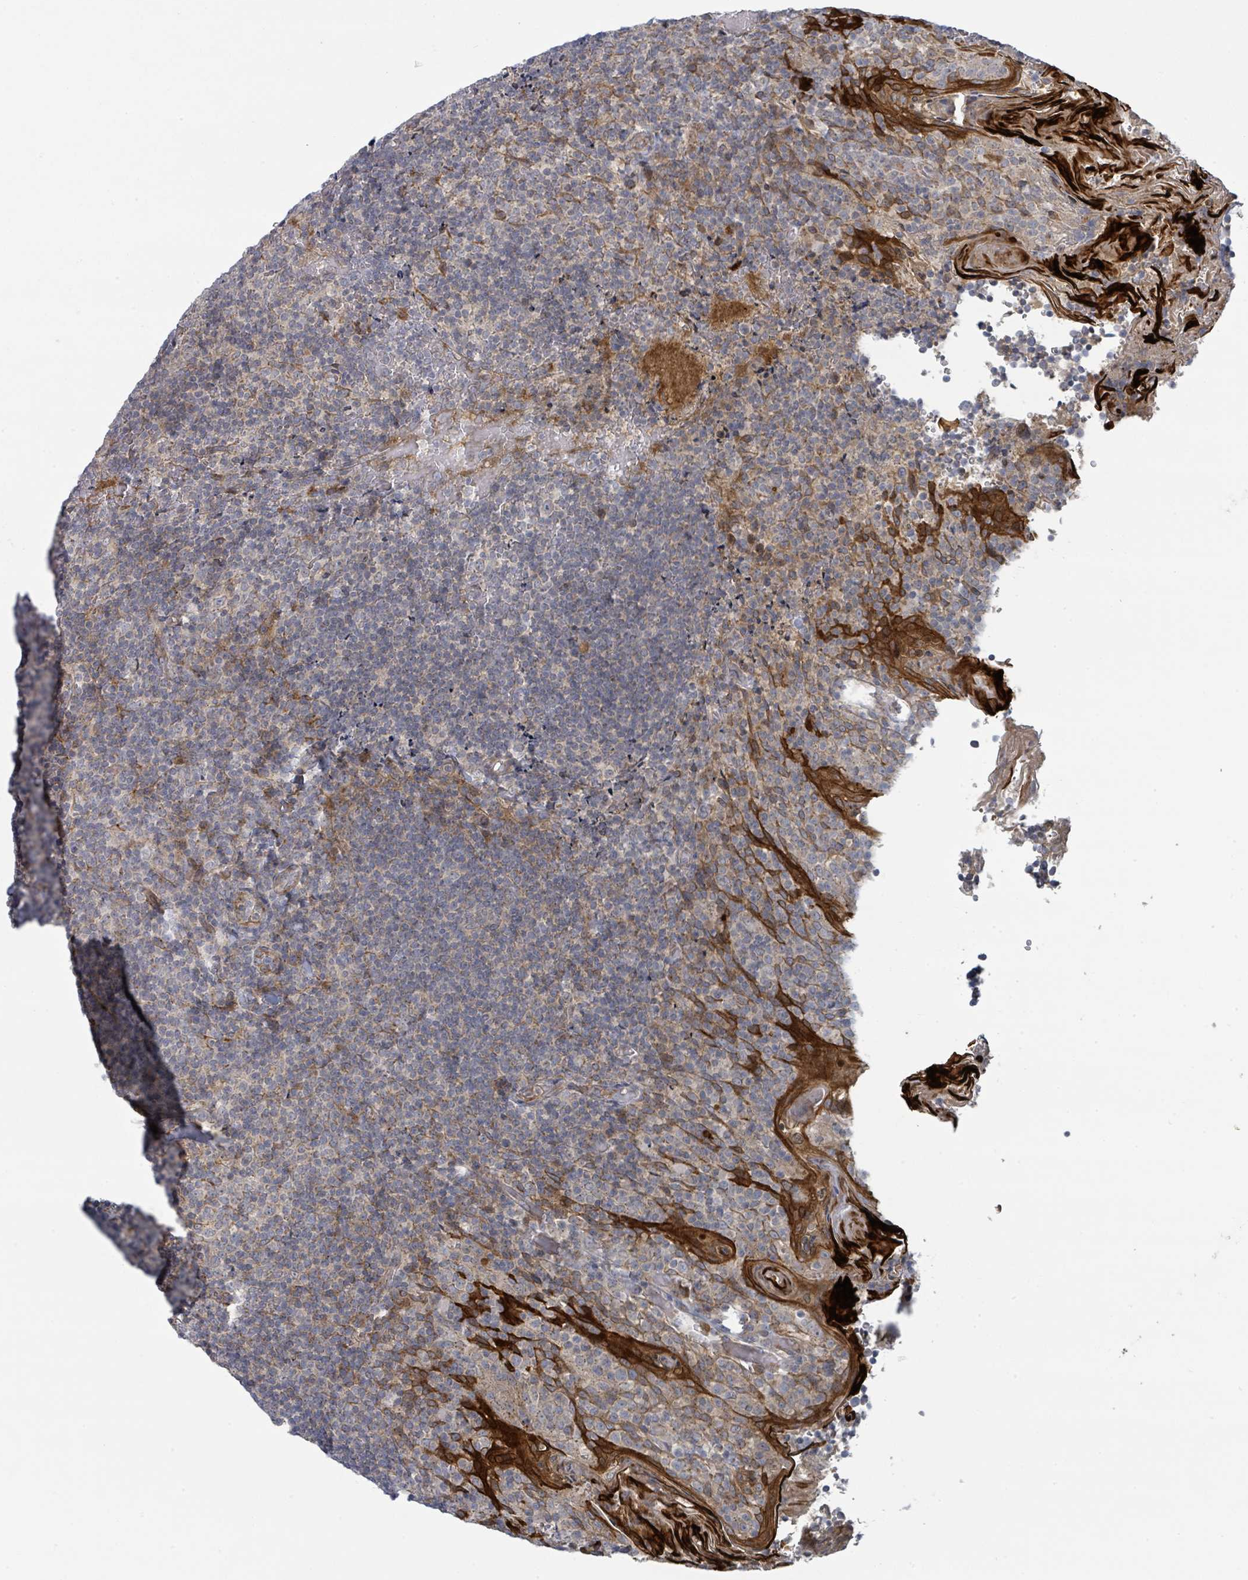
{"staining": {"intensity": "weak", "quantity": "<25%", "location": "cytoplasmic/membranous"}, "tissue": "tonsil", "cell_type": "Germinal center cells", "image_type": "normal", "snomed": [{"axis": "morphology", "description": "Normal tissue, NOS"}, {"axis": "topography", "description": "Tonsil"}], "caption": "DAB immunohistochemical staining of normal human tonsil exhibits no significant positivity in germinal center cells.", "gene": "COL5A3", "patient": {"sex": "female", "age": 10}}